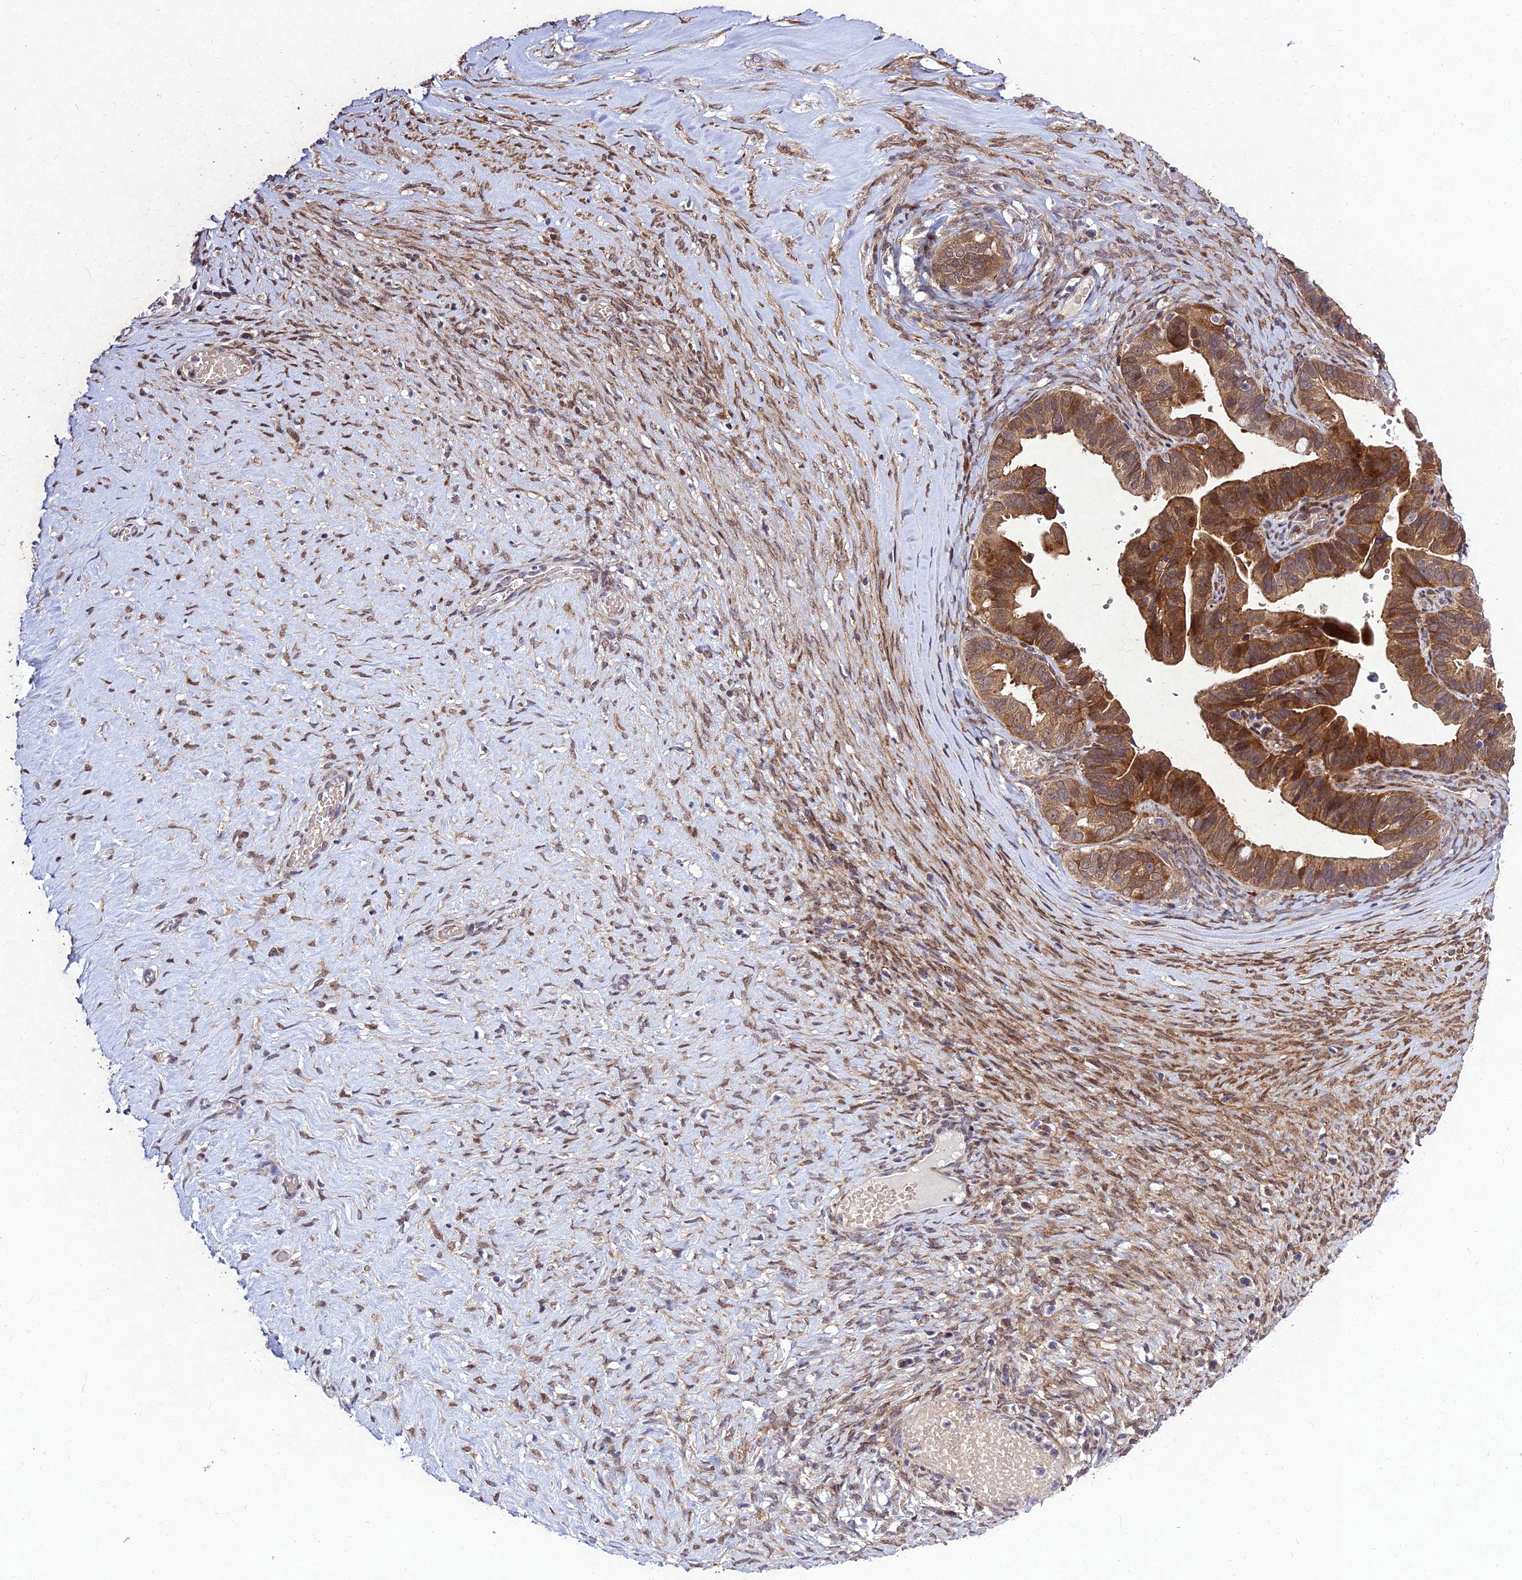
{"staining": {"intensity": "moderate", "quantity": ">75%", "location": "cytoplasmic/membranous"}, "tissue": "ovarian cancer", "cell_type": "Tumor cells", "image_type": "cancer", "snomed": [{"axis": "morphology", "description": "Cystadenocarcinoma, serous, NOS"}, {"axis": "topography", "description": "Ovary"}], "caption": "Protein analysis of ovarian cancer (serous cystadenocarcinoma) tissue exhibits moderate cytoplasmic/membranous positivity in about >75% of tumor cells.", "gene": "MKKS", "patient": {"sex": "female", "age": 56}}